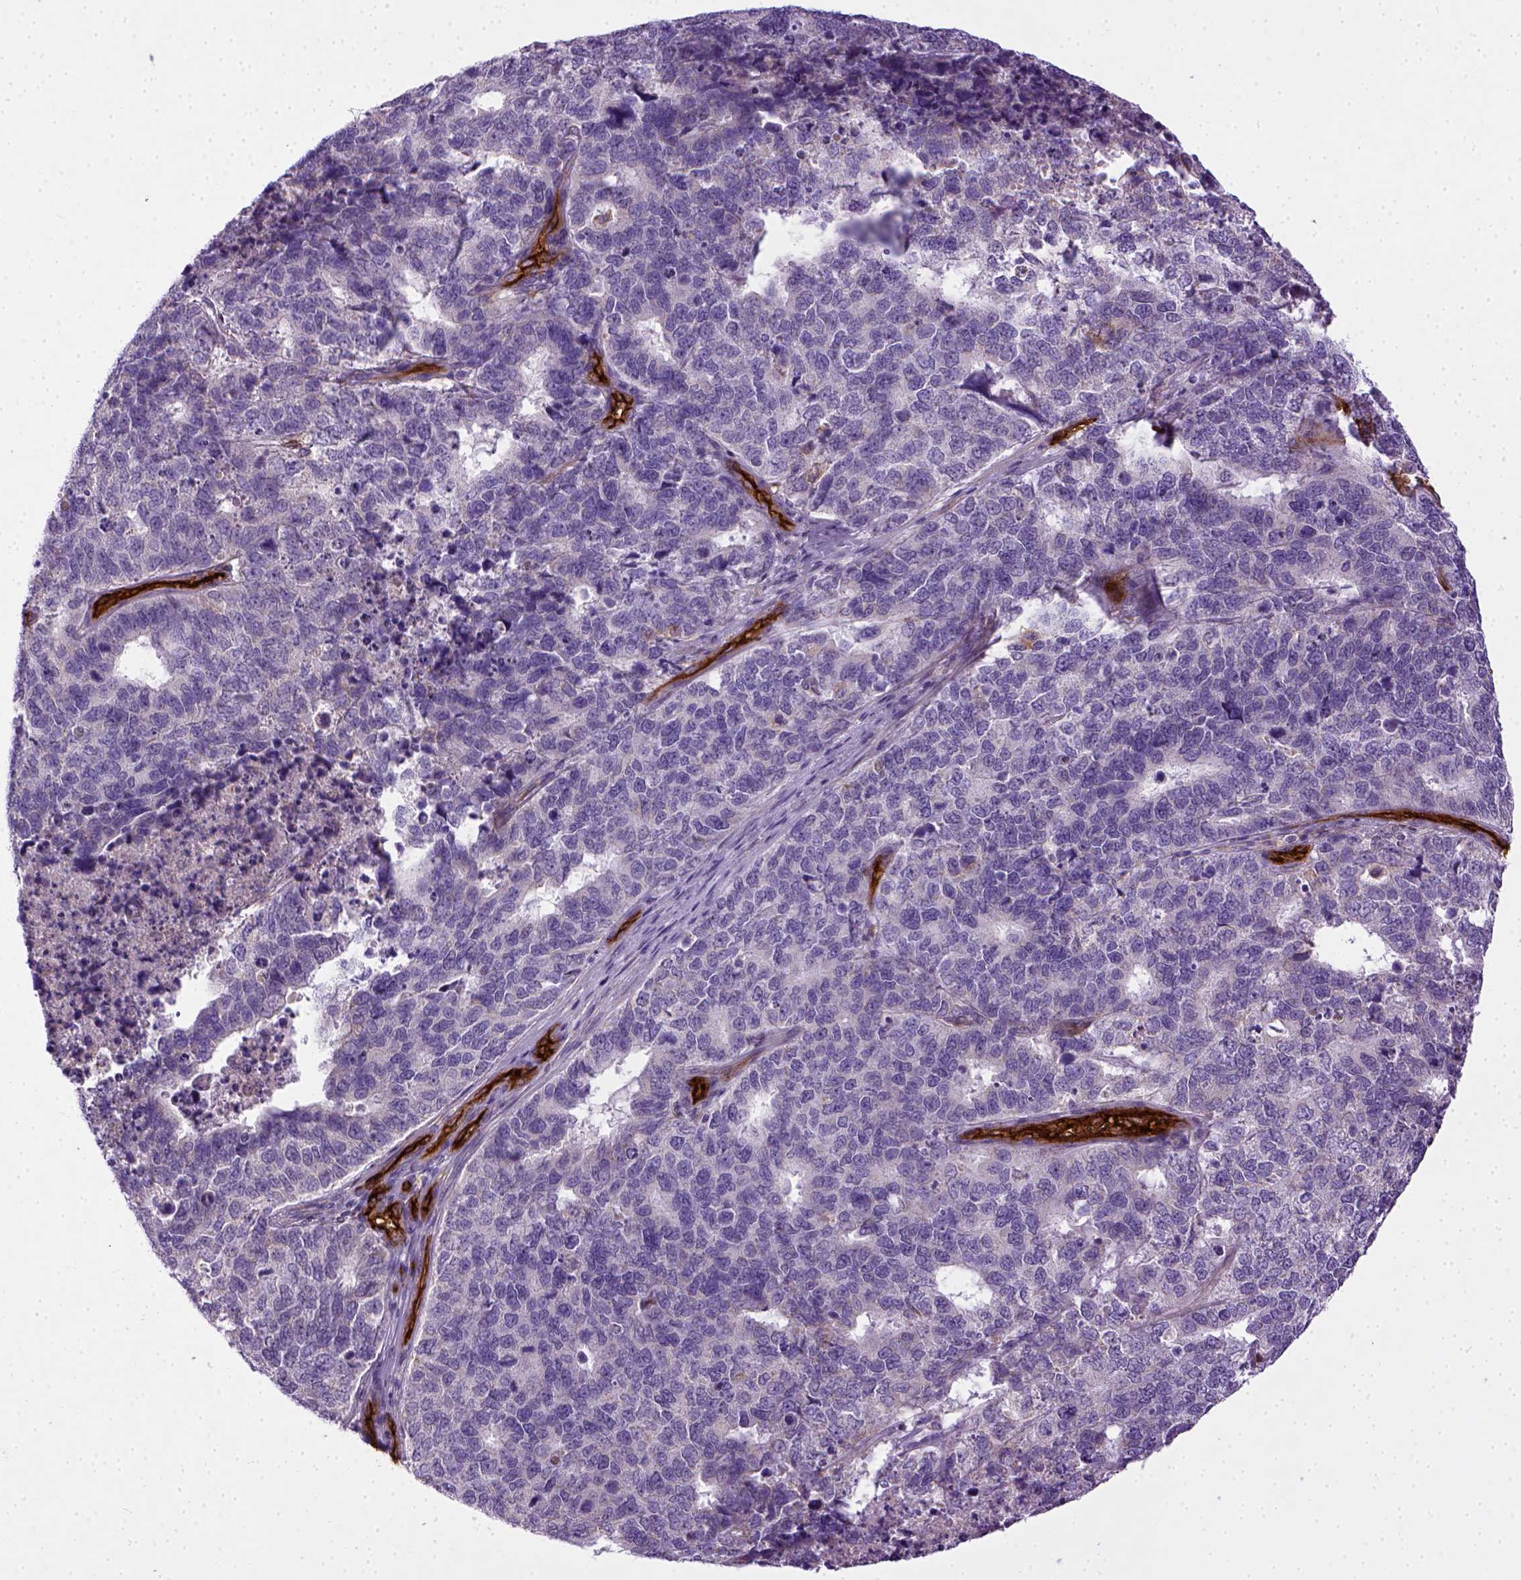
{"staining": {"intensity": "negative", "quantity": "none", "location": "none"}, "tissue": "cervical cancer", "cell_type": "Tumor cells", "image_type": "cancer", "snomed": [{"axis": "morphology", "description": "Squamous cell carcinoma, NOS"}, {"axis": "topography", "description": "Cervix"}], "caption": "Tumor cells are negative for protein expression in human cervical cancer. The staining was performed using DAB (3,3'-diaminobenzidine) to visualize the protein expression in brown, while the nuclei were stained in blue with hematoxylin (Magnification: 20x).", "gene": "ENG", "patient": {"sex": "female", "age": 63}}